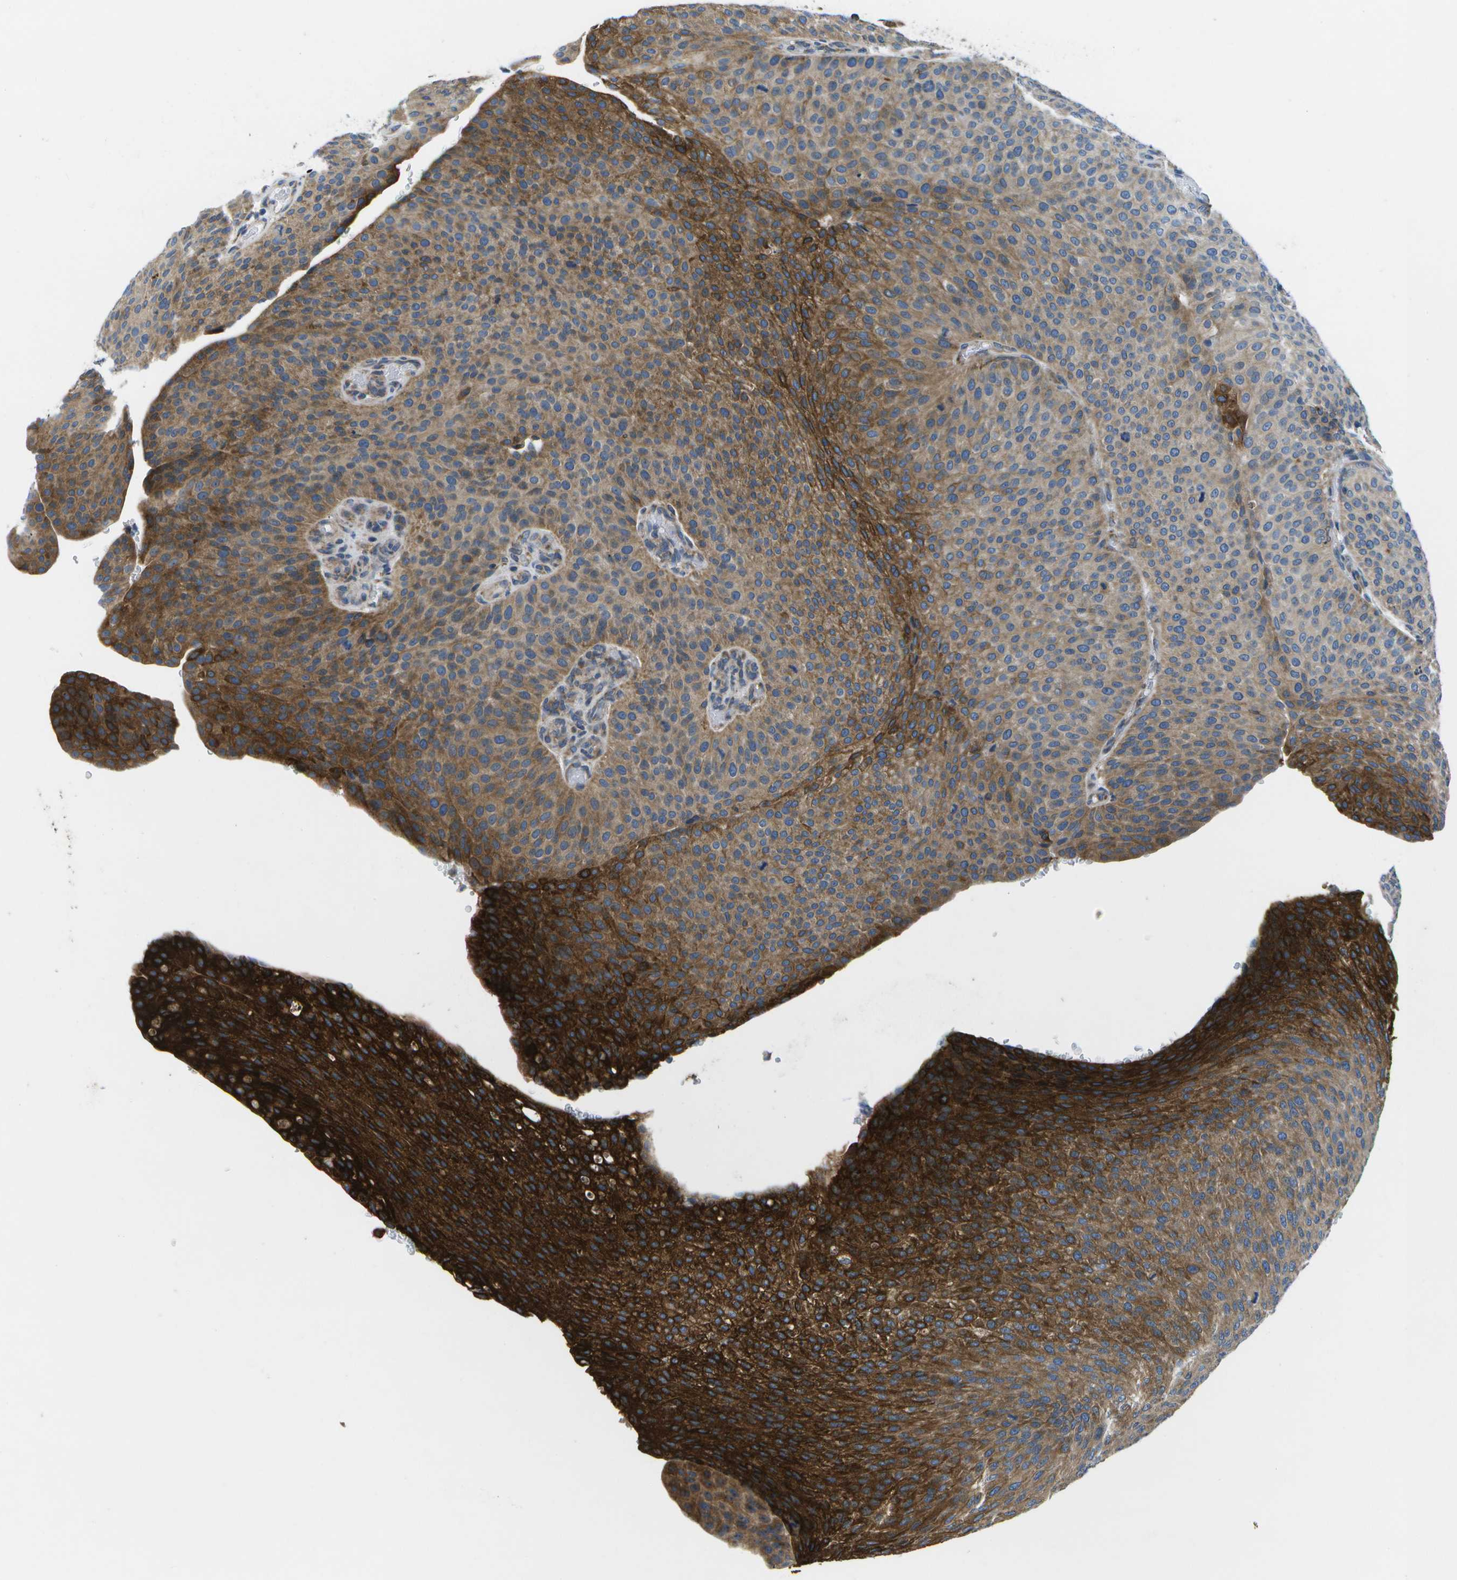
{"staining": {"intensity": "strong", "quantity": ">75%", "location": "cytoplasmic/membranous"}, "tissue": "urothelial cancer", "cell_type": "Tumor cells", "image_type": "cancer", "snomed": [{"axis": "morphology", "description": "Urothelial carcinoma, Low grade"}, {"axis": "topography", "description": "Smooth muscle"}, {"axis": "topography", "description": "Urinary bladder"}], "caption": "A high amount of strong cytoplasmic/membranous staining is appreciated in about >75% of tumor cells in low-grade urothelial carcinoma tissue. (Brightfield microscopy of DAB IHC at high magnification).", "gene": "GDF5", "patient": {"sex": "male", "age": 60}}